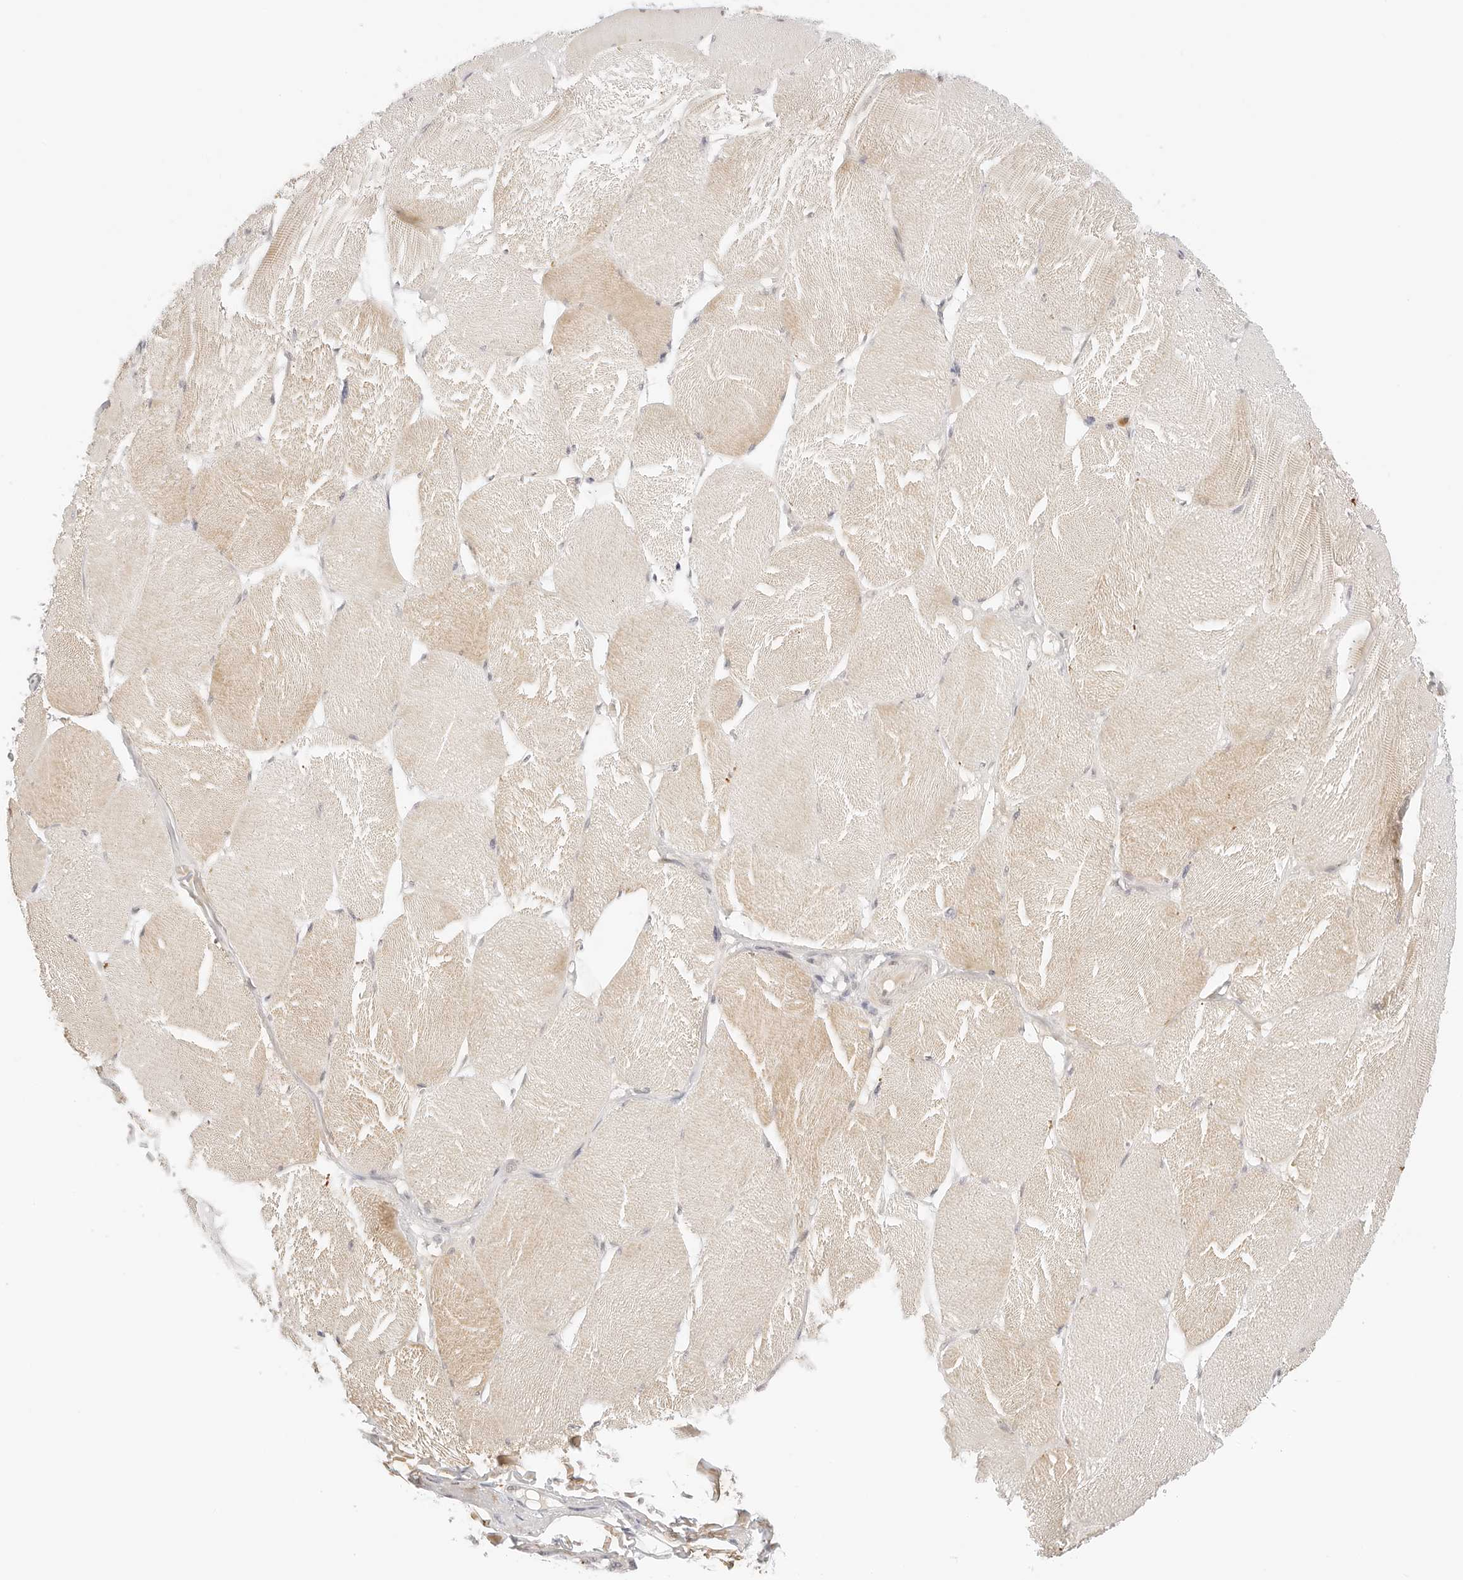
{"staining": {"intensity": "moderate", "quantity": "25%-75%", "location": "cytoplasmic/membranous"}, "tissue": "skeletal muscle", "cell_type": "Myocytes", "image_type": "normal", "snomed": [{"axis": "morphology", "description": "Normal tissue, NOS"}, {"axis": "topography", "description": "Skin"}, {"axis": "topography", "description": "Skeletal muscle"}], "caption": "An immunohistochemistry (IHC) micrograph of benign tissue is shown. Protein staining in brown highlights moderate cytoplasmic/membranous positivity in skeletal muscle within myocytes.", "gene": "XKR4", "patient": {"sex": "male", "age": 83}}